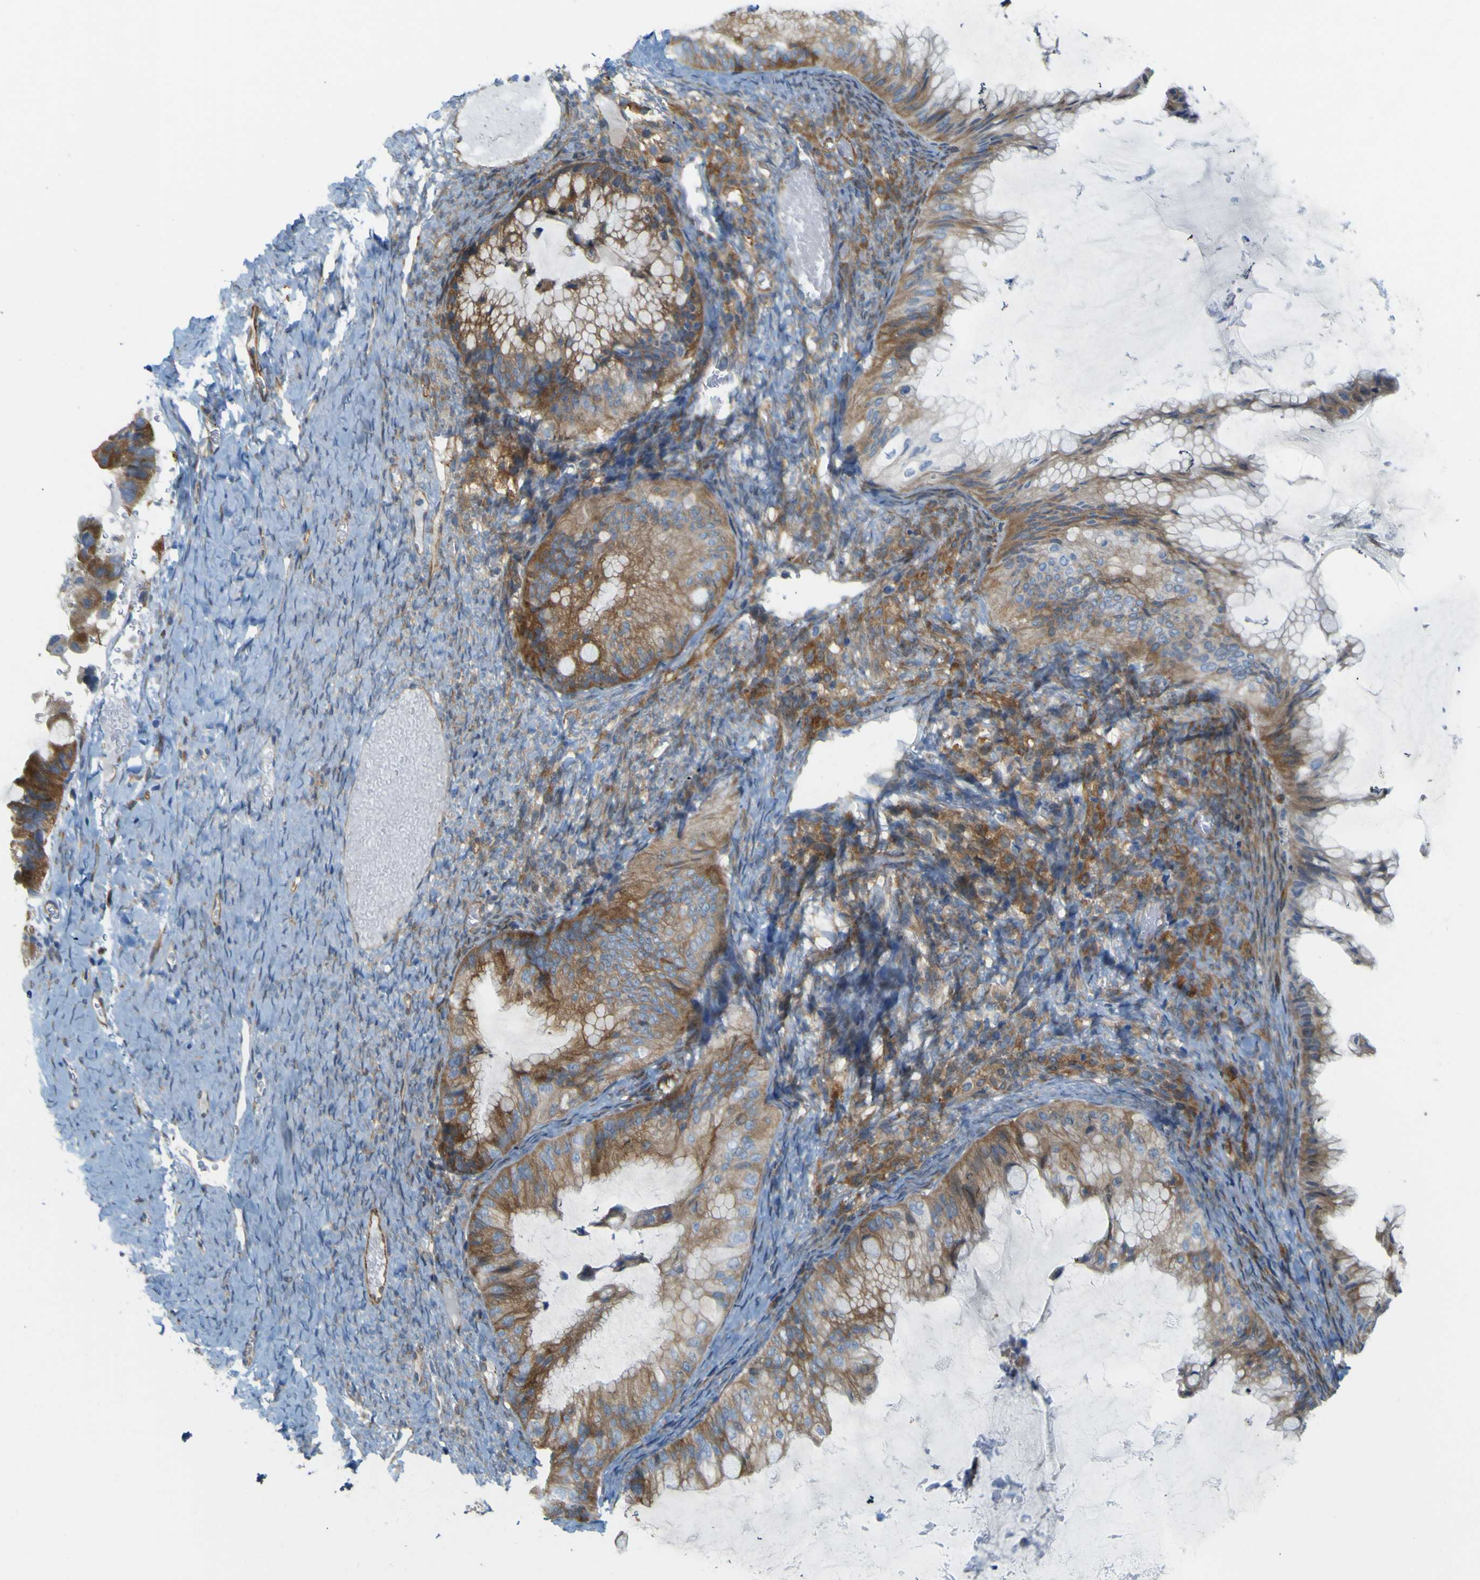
{"staining": {"intensity": "moderate", "quantity": ">75%", "location": "cytoplasmic/membranous"}, "tissue": "ovarian cancer", "cell_type": "Tumor cells", "image_type": "cancer", "snomed": [{"axis": "morphology", "description": "Cystadenocarcinoma, mucinous, NOS"}, {"axis": "topography", "description": "Ovary"}], "caption": "DAB (3,3'-diaminobenzidine) immunohistochemical staining of mucinous cystadenocarcinoma (ovarian) shows moderate cytoplasmic/membranous protein positivity in about >75% of tumor cells.", "gene": "JPH1", "patient": {"sex": "female", "age": 61}}